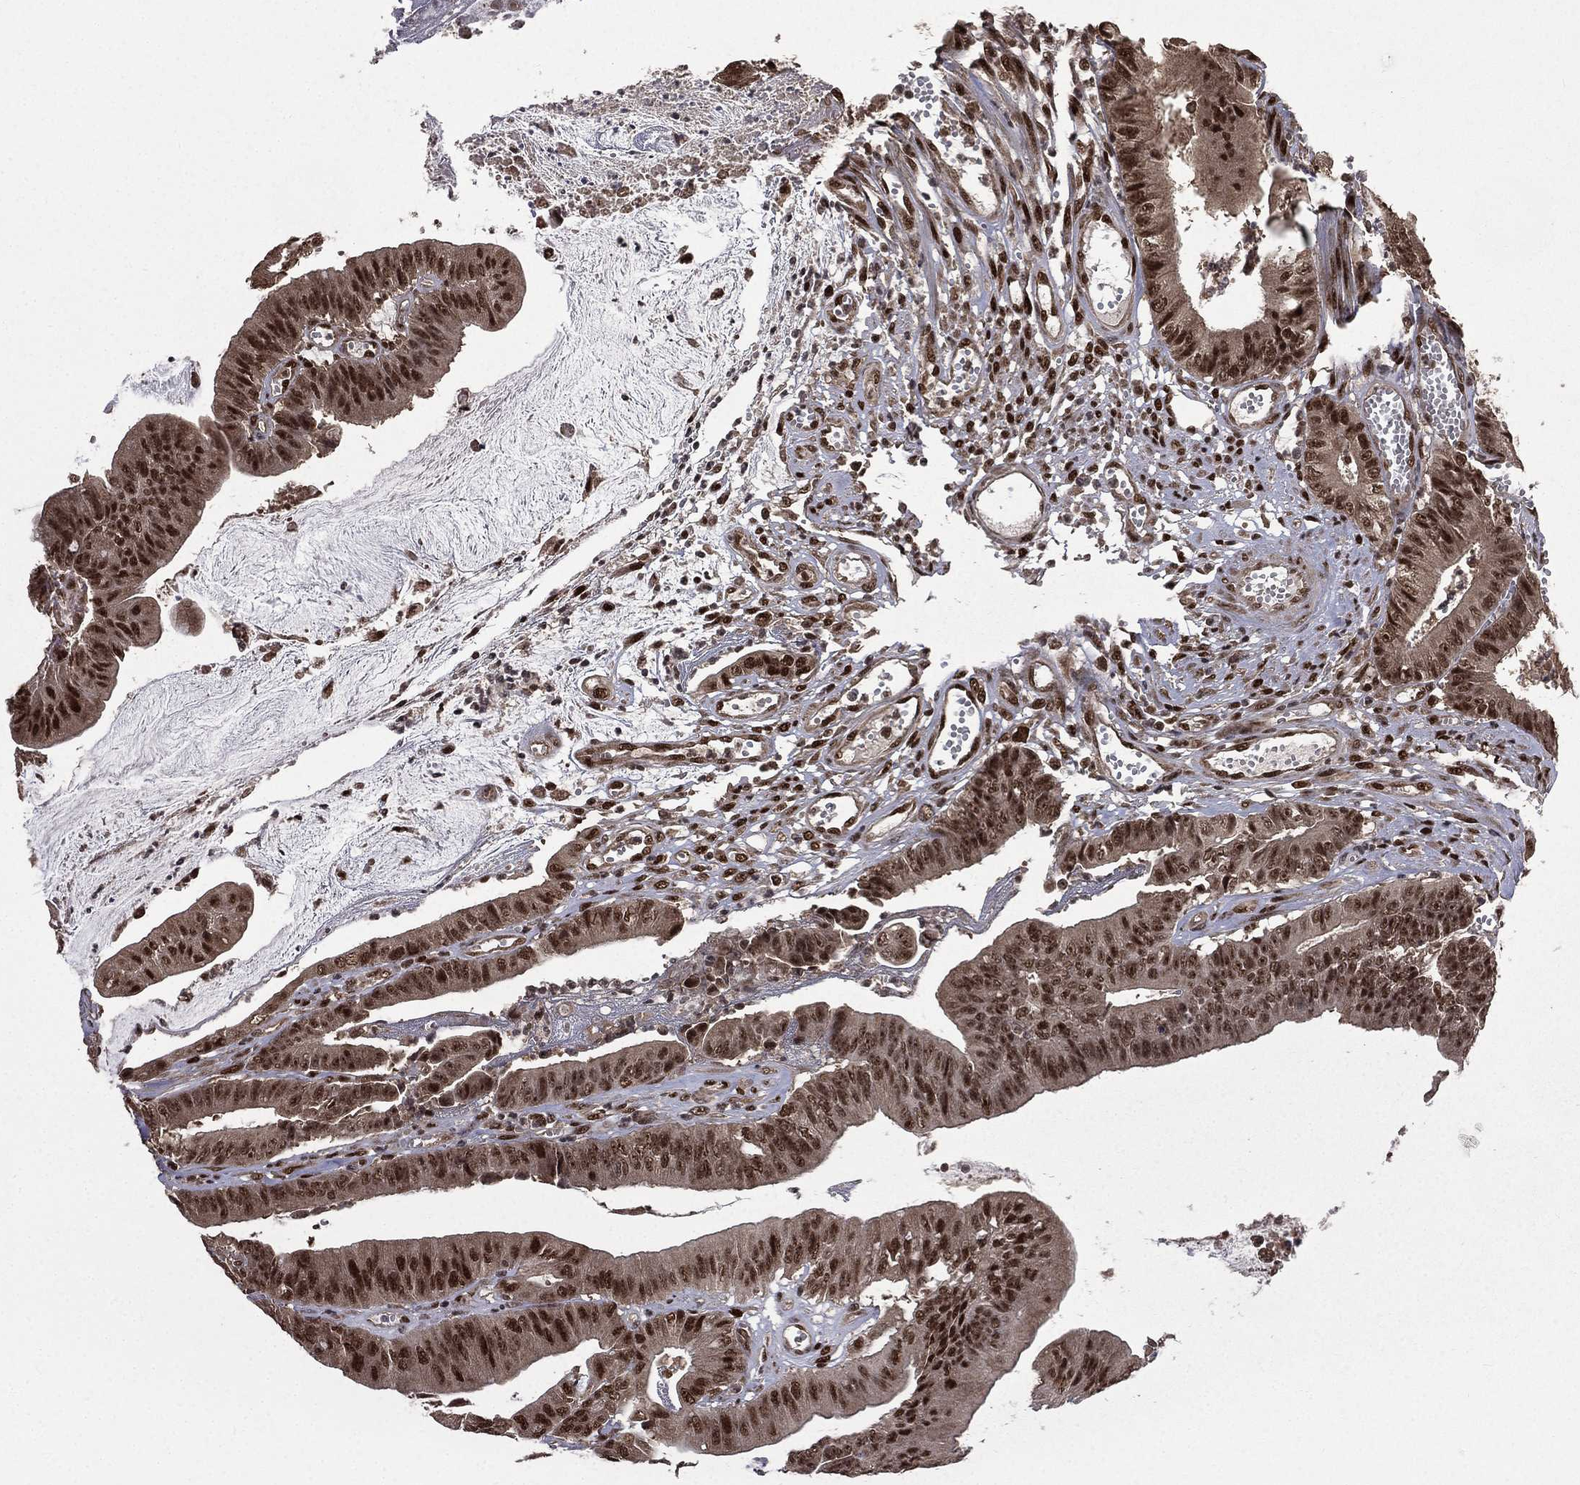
{"staining": {"intensity": "strong", "quantity": "25%-75%", "location": "nuclear"}, "tissue": "colorectal cancer", "cell_type": "Tumor cells", "image_type": "cancer", "snomed": [{"axis": "morphology", "description": "Adenocarcinoma, NOS"}, {"axis": "topography", "description": "Colon"}], "caption": "Colorectal cancer (adenocarcinoma) stained with DAB (3,3'-diaminobenzidine) IHC displays high levels of strong nuclear expression in approximately 25%-75% of tumor cells. The staining is performed using DAB (3,3'-diaminobenzidine) brown chromogen to label protein expression. The nuclei are counter-stained blue using hematoxylin.", "gene": "JMJD6", "patient": {"sex": "female", "age": 69}}